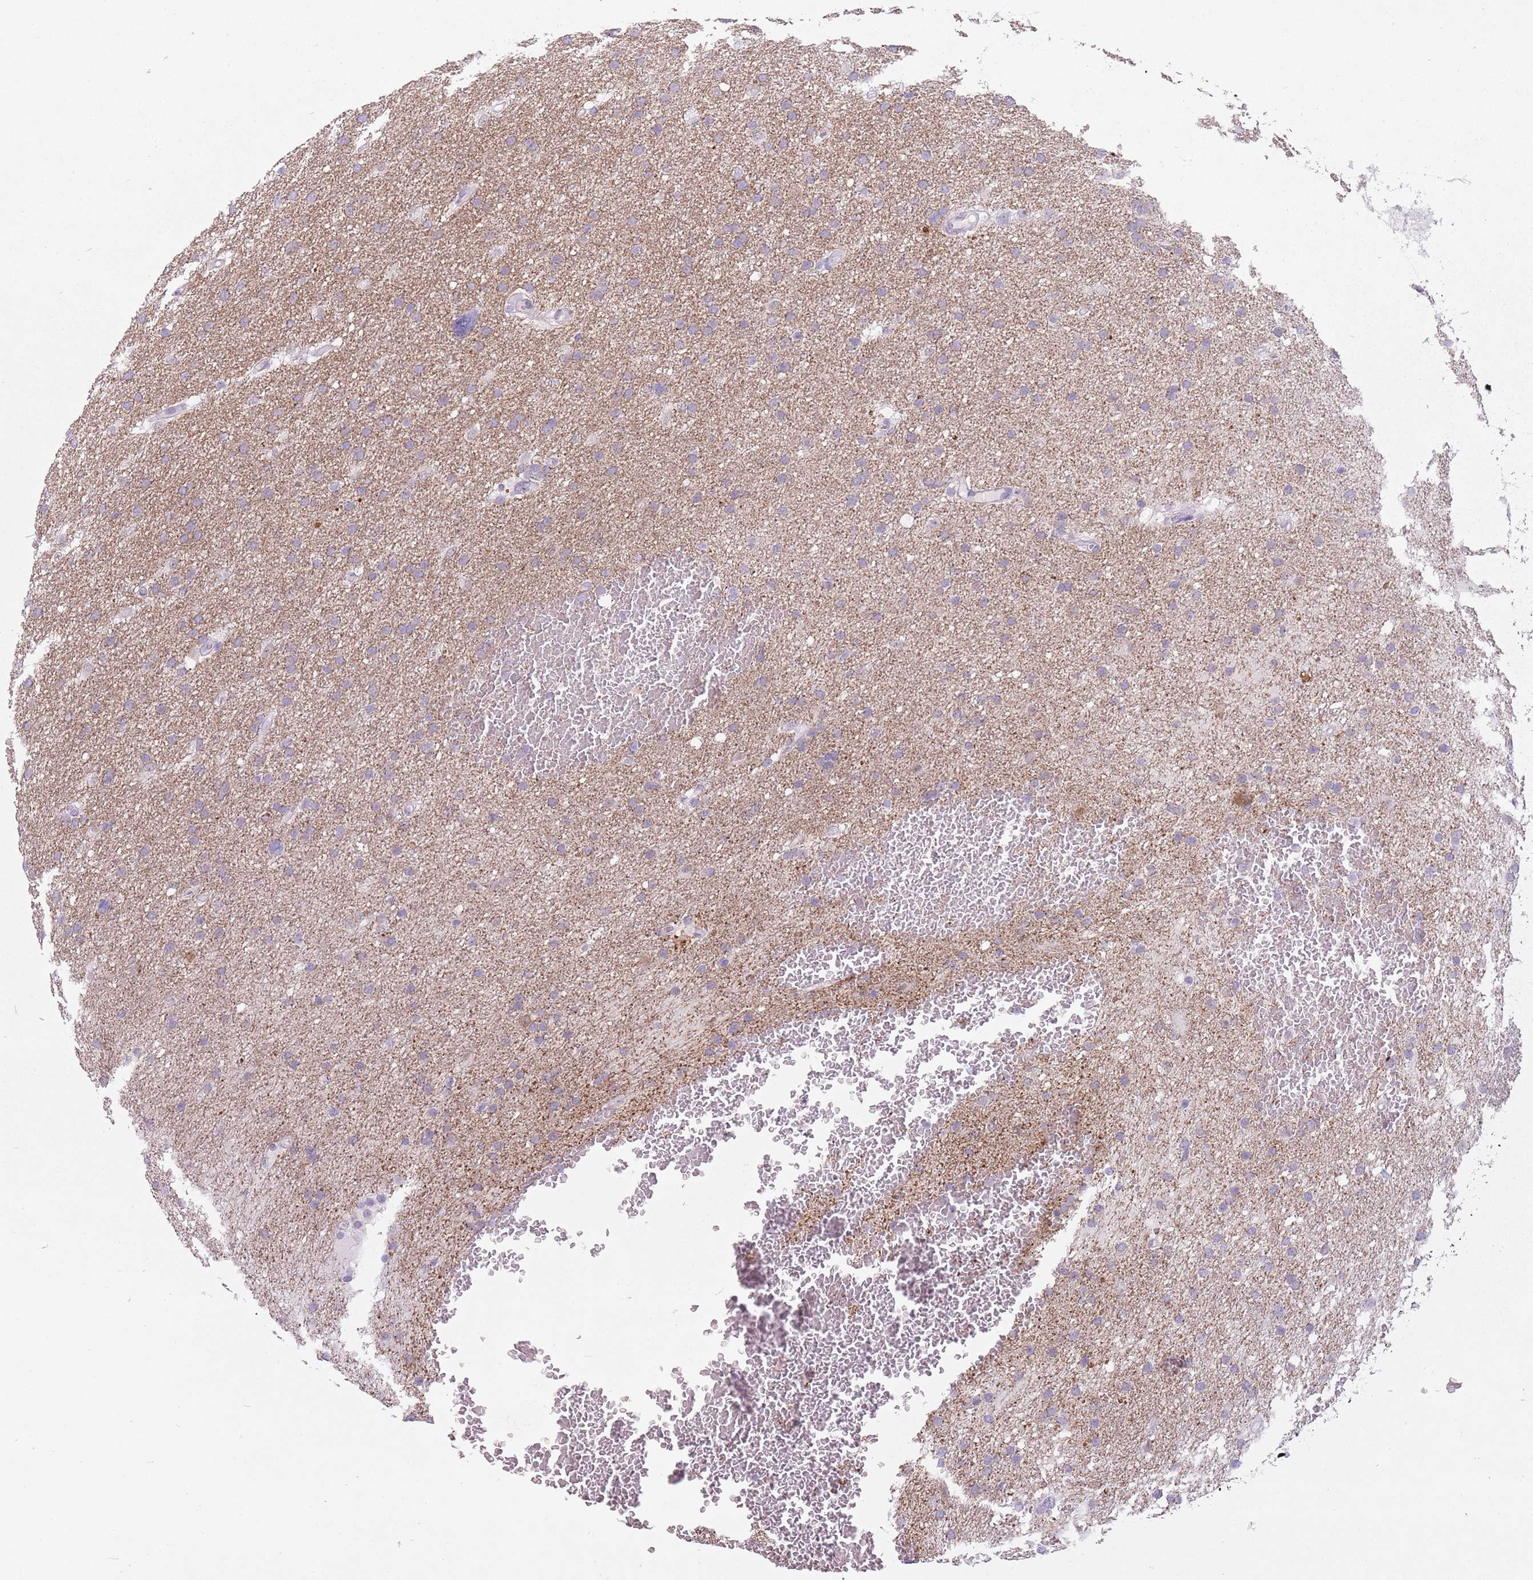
{"staining": {"intensity": "weak", "quantity": "<25%", "location": "cytoplasmic/membranous"}, "tissue": "glioma", "cell_type": "Tumor cells", "image_type": "cancer", "snomed": [{"axis": "morphology", "description": "Glioma, malignant, High grade"}, {"axis": "topography", "description": "Cerebral cortex"}], "caption": "Immunohistochemistry (IHC) photomicrograph of human high-grade glioma (malignant) stained for a protein (brown), which exhibits no staining in tumor cells. (Immunohistochemistry, brightfield microscopy, high magnification).", "gene": "RFX4", "patient": {"sex": "female", "age": 36}}